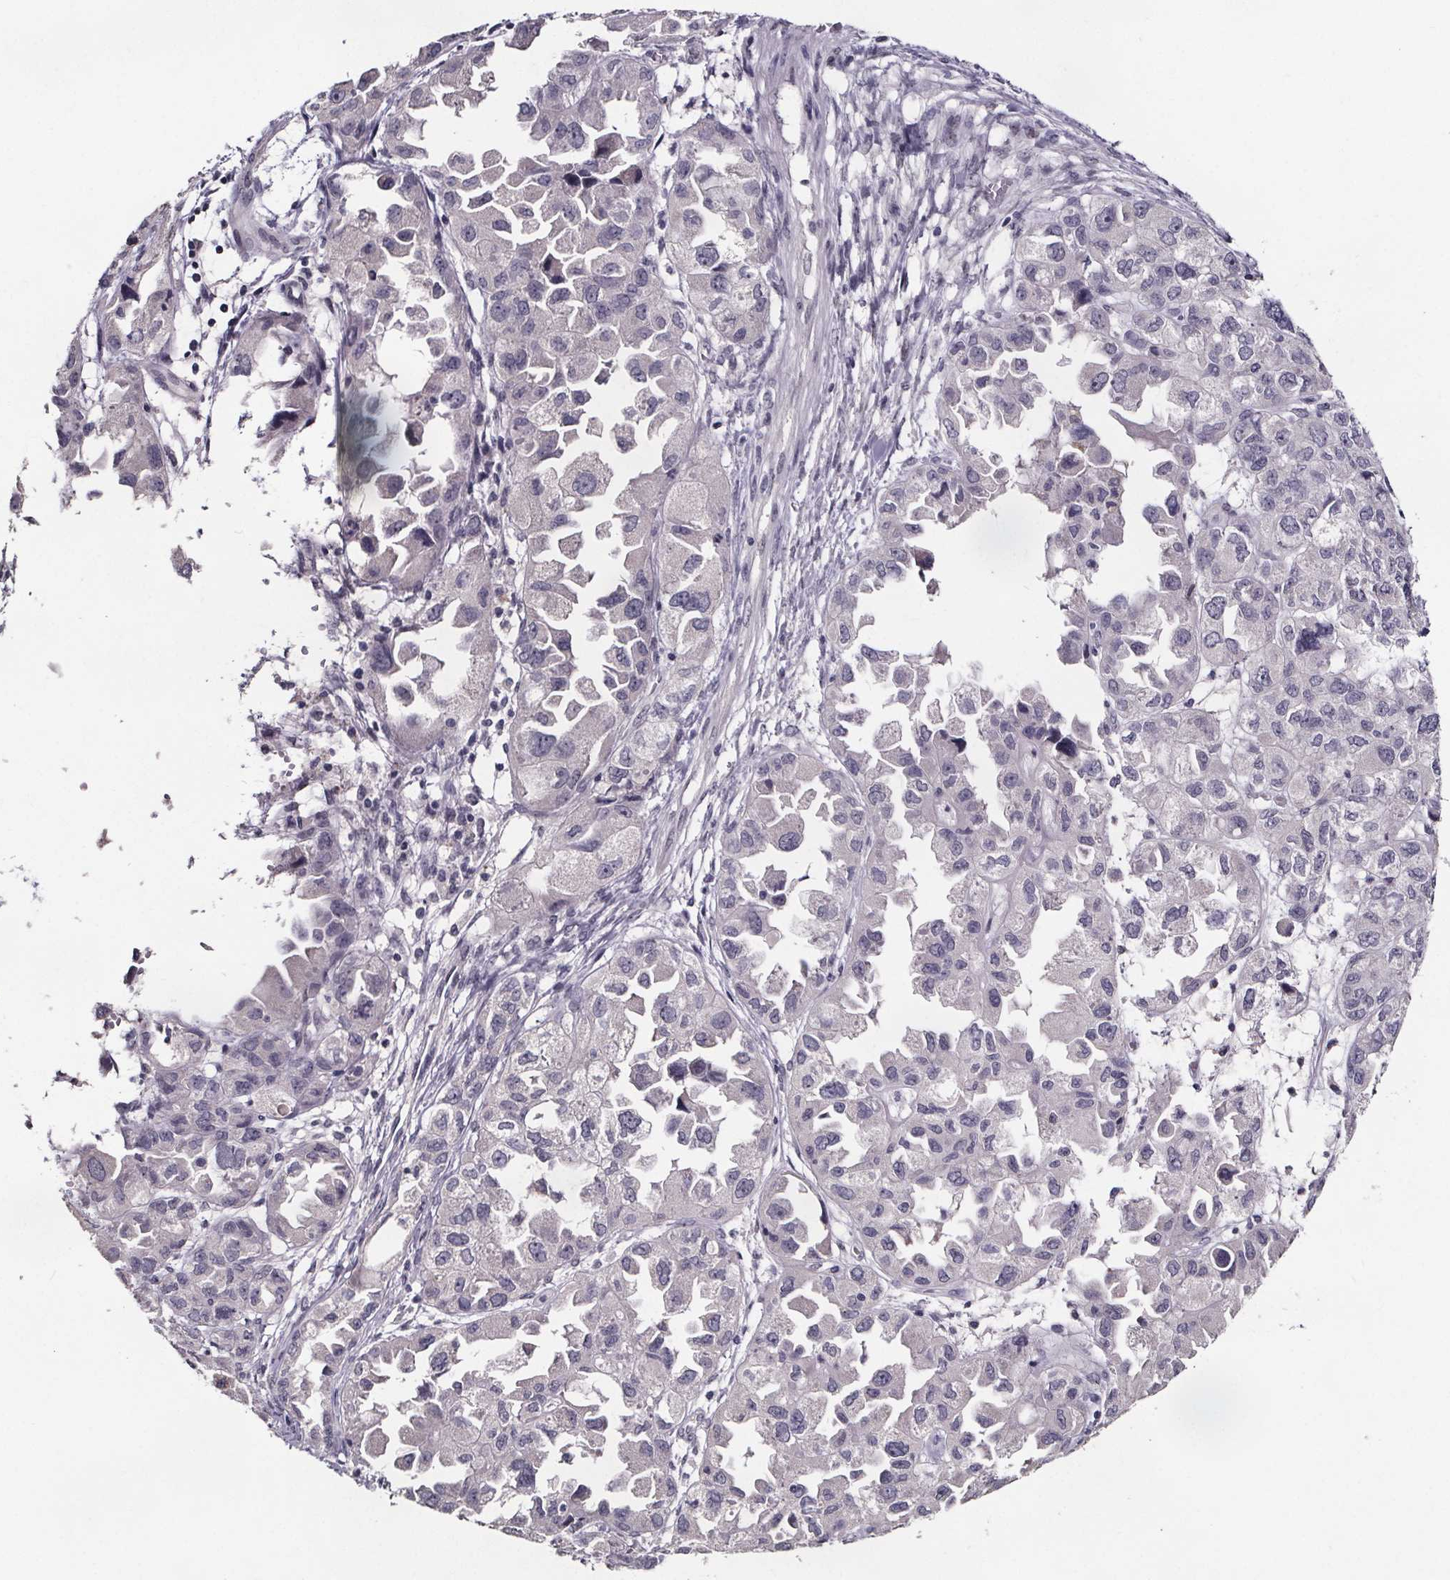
{"staining": {"intensity": "negative", "quantity": "none", "location": "none"}, "tissue": "ovarian cancer", "cell_type": "Tumor cells", "image_type": "cancer", "snomed": [{"axis": "morphology", "description": "Cystadenocarcinoma, serous, NOS"}, {"axis": "topography", "description": "Ovary"}], "caption": "The immunohistochemistry micrograph has no significant expression in tumor cells of serous cystadenocarcinoma (ovarian) tissue.", "gene": "AR", "patient": {"sex": "female", "age": 84}}